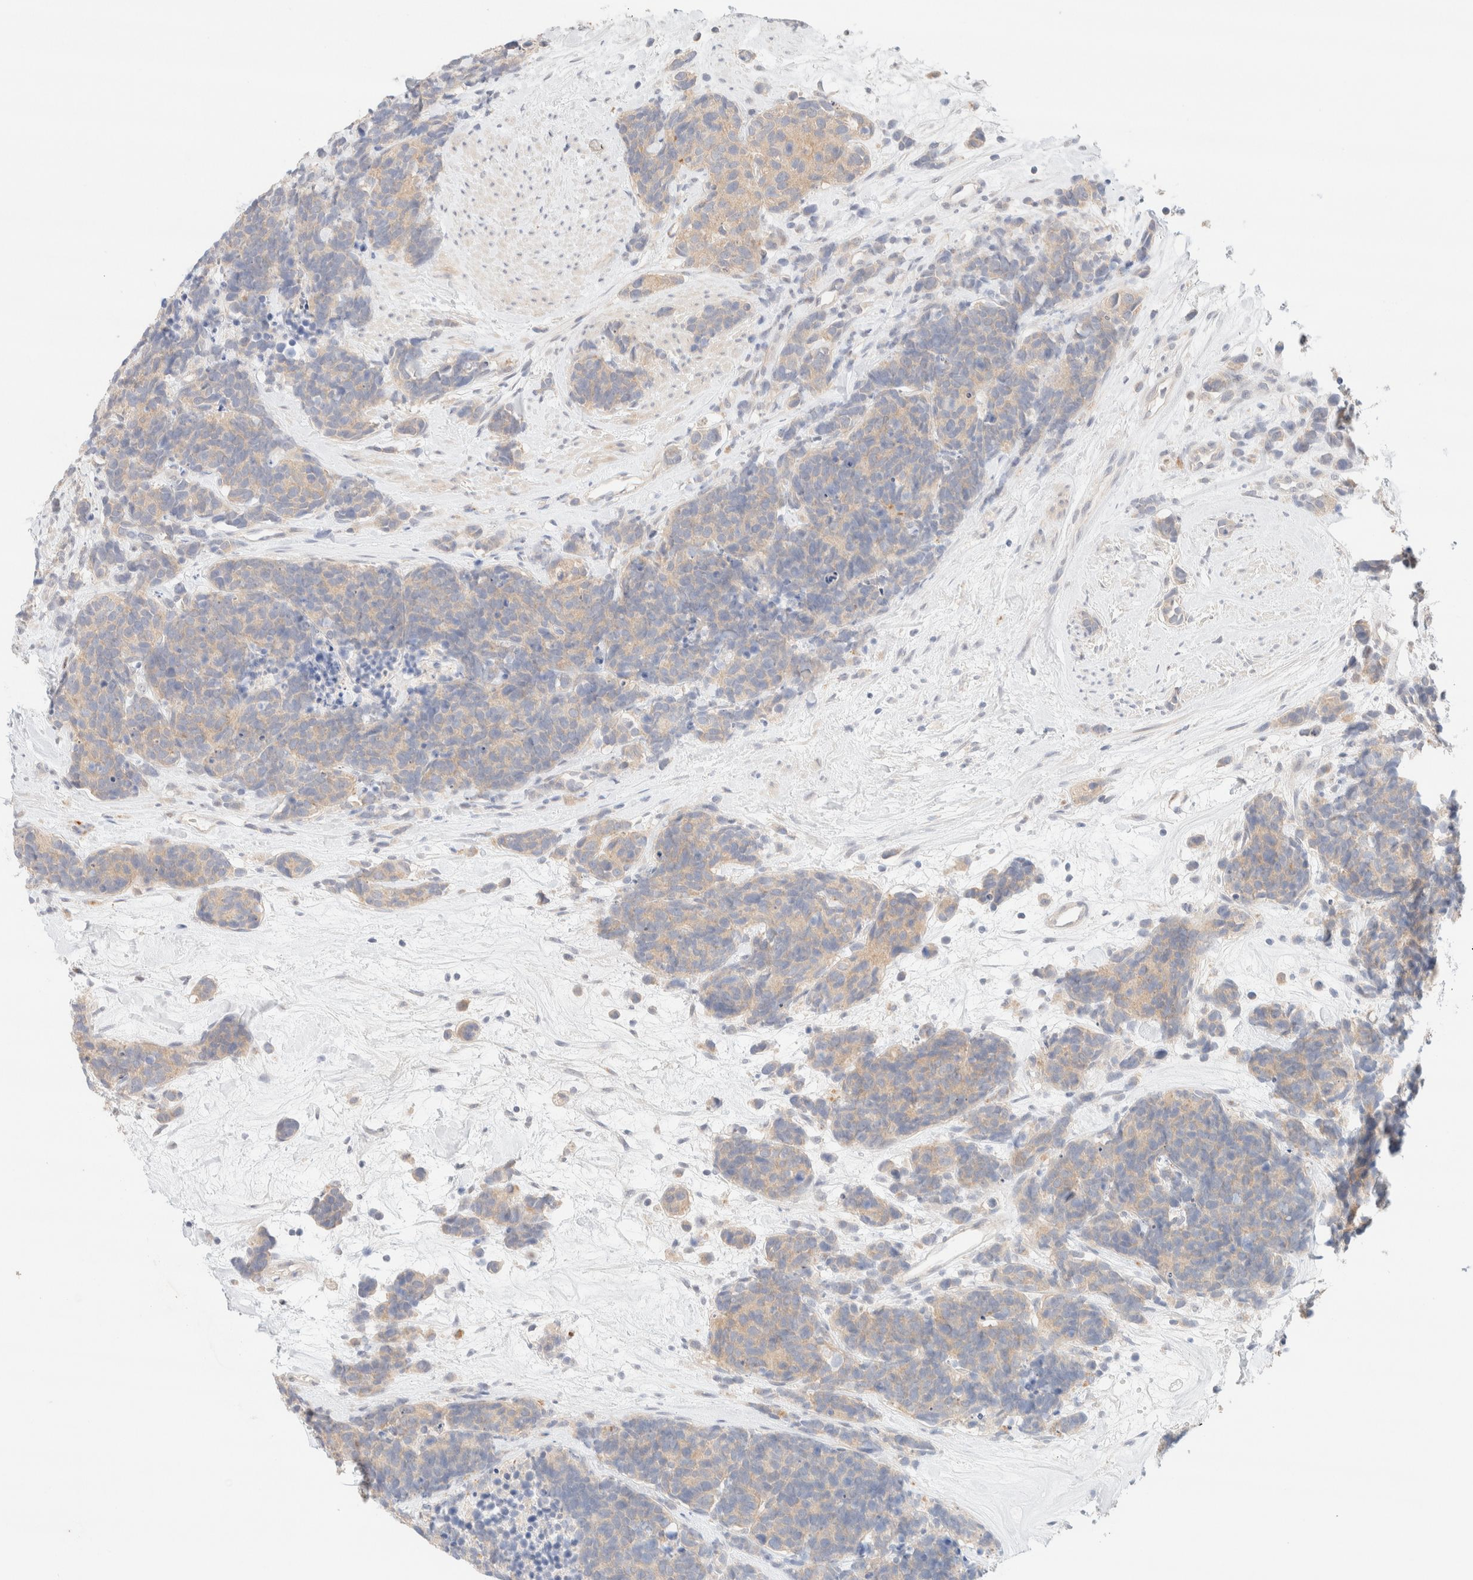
{"staining": {"intensity": "weak", "quantity": ">75%", "location": "cytoplasmic/membranous"}, "tissue": "carcinoid", "cell_type": "Tumor cells", "image_type": "cancer", "snomed": [{"axis": "morphology", "description": "Carcinoma, NOS"}, {"axis": "morphology", "description": "Carcinoid, malignant, NOS"}, {"axis": "topography", "description": "Urinary bladder"}], "caption": "A brown stain highlights weak cytoplasmic/membranous positivity of a protein in human carcinoid tumor cells.", "gene": "SGSM2", "patient": {"sex": "male", "age": 57}}